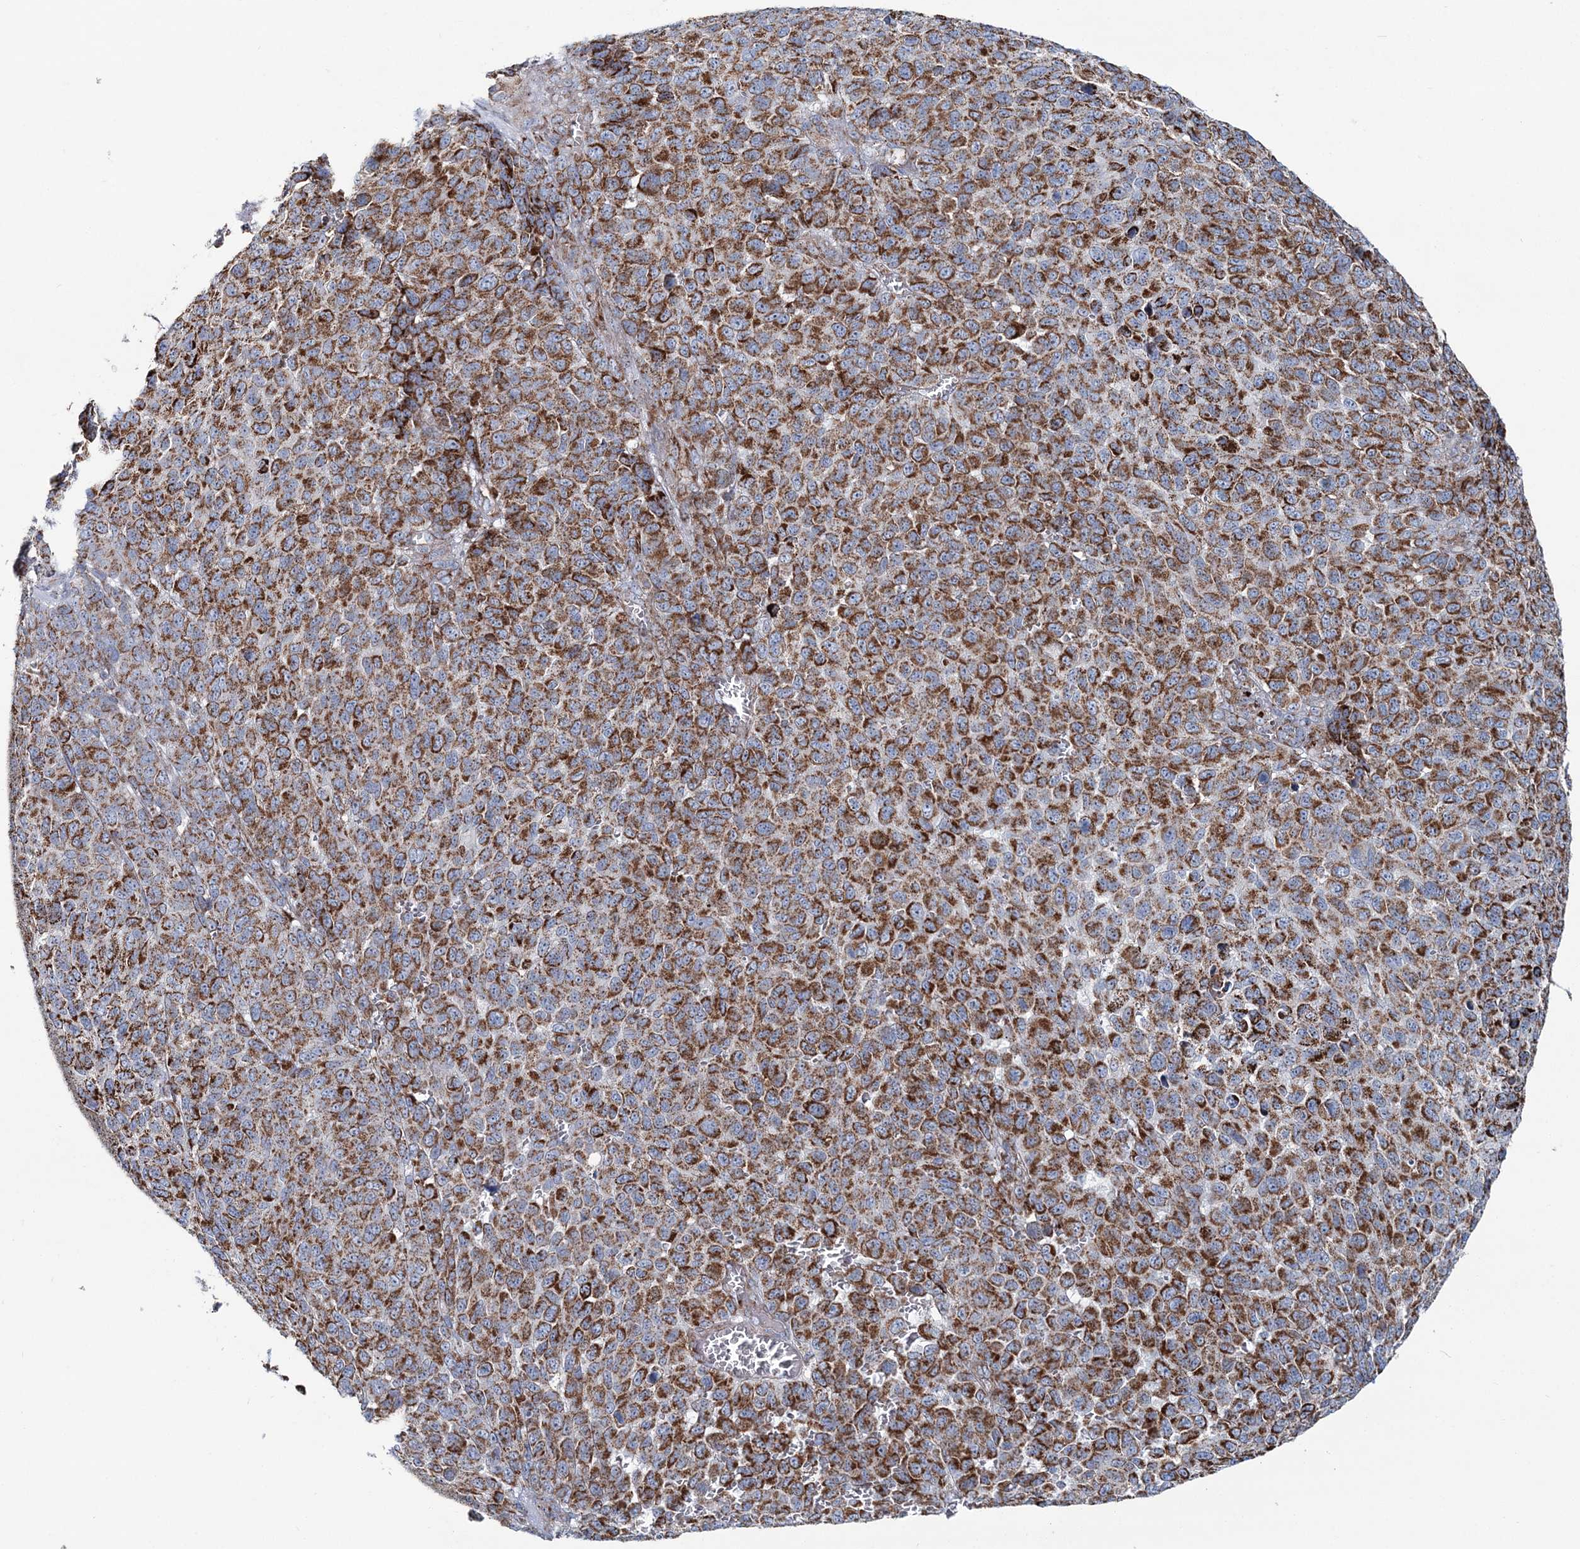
{"staining": {"intensity": "moderate", "quantity": ">75%", "location": "cytoplasmic/membranous"}, "tissue": "melanoma", "cell_type": "Tumor cells", "image_type": "cancer", "snomed": [{"axis": "morphology", "description": "Malignant melanoma, NOS"}, {"axis": "topography", "description": "Skin"}], "caption": "Tumor cells show moderate cytoplasmic/membranous expression in about >75% of cells in malignant melanoma. The protein of interest is stained brown, and the nuclei are stained in blue (DAB IHC with brightfield microscopy, high magnification).", "gene": "ARHGAP6", "patient": {"sex": "male", "age": 49}}